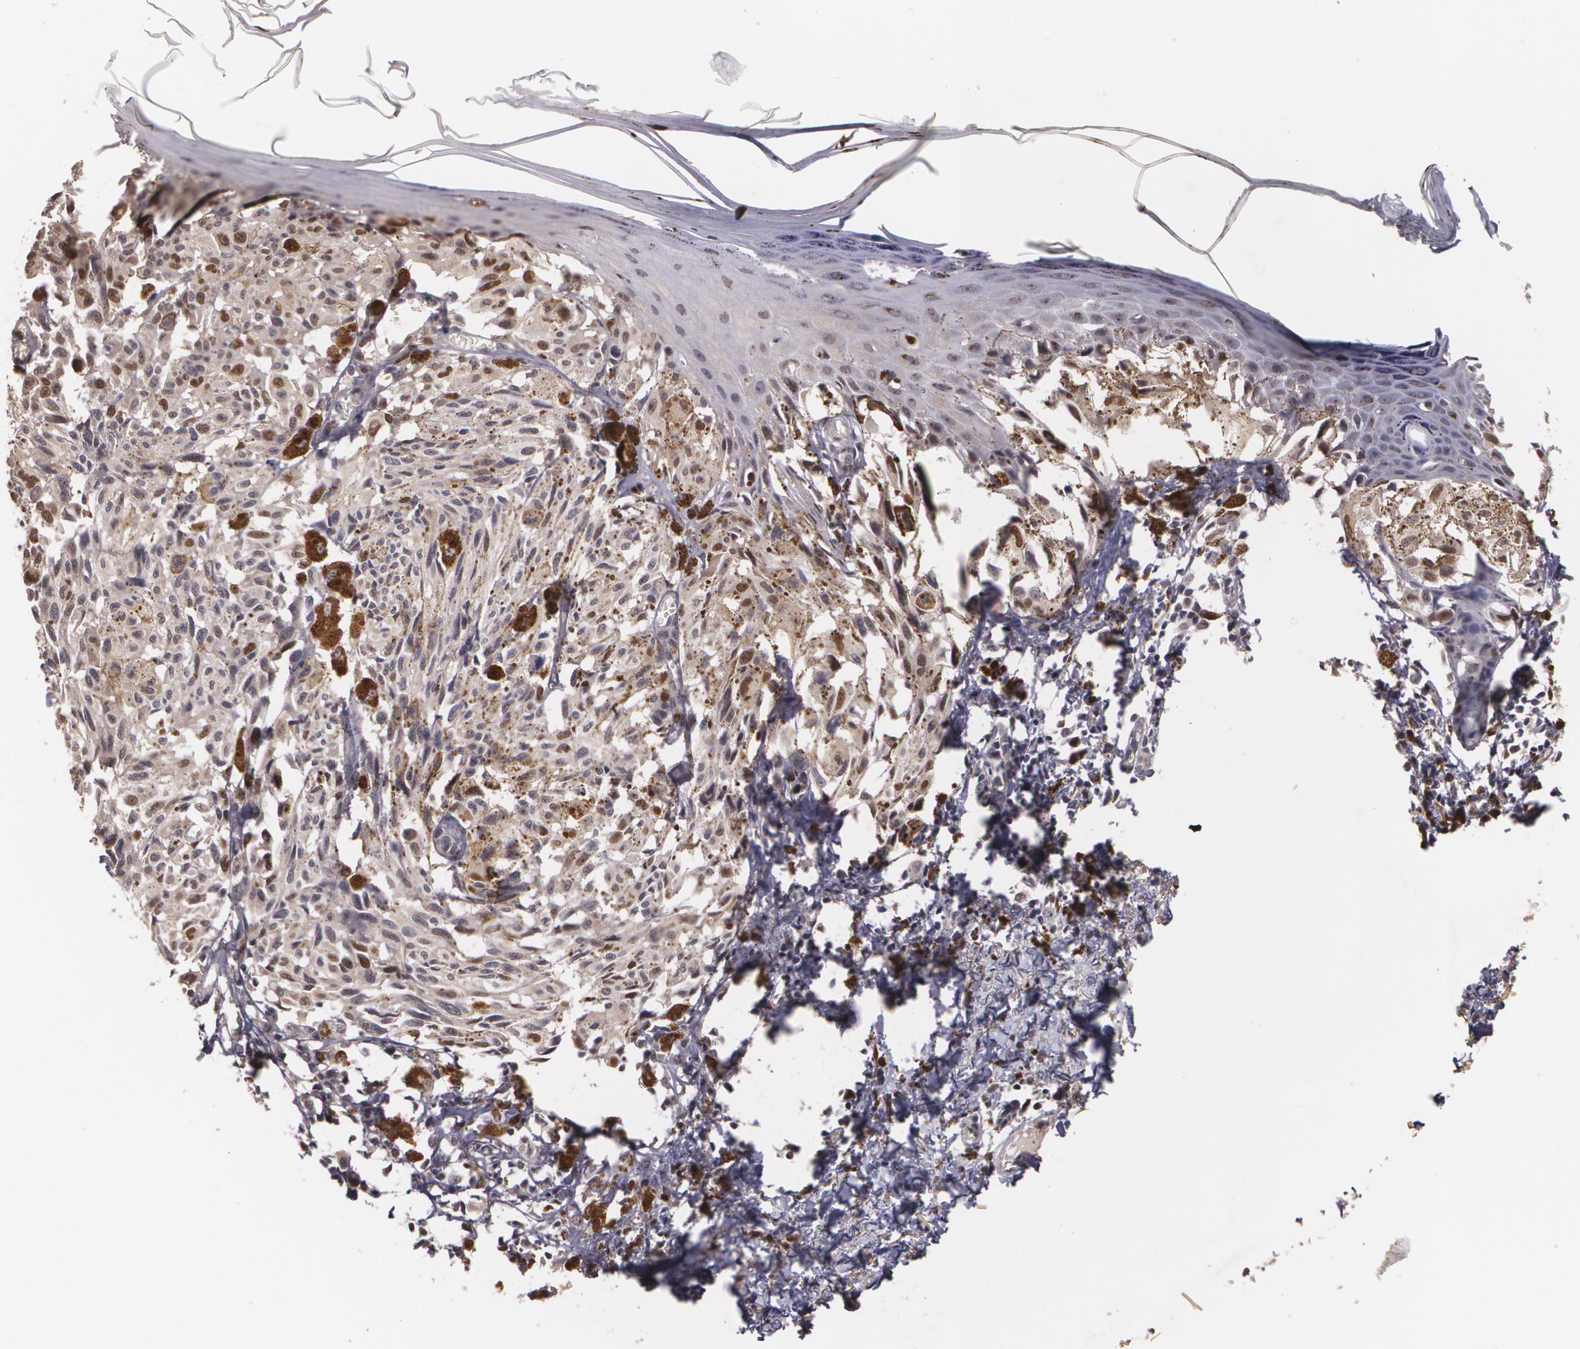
{"staining": {"intensity": "moderate", "quantity": "25%-75%", "location": "cytoplasmic/membranous,nuclear"}, "tissue": "melanoma", "cell_type": "Tumor cells", "image_type": "cancer", "snomed": [{"axis": "morphology", "description": "Malignant melanoma, NOS"}, {"axis": "topography", "description": "Skin"}], "caption": "Malignant melanoma was stained to show a protein in brown. There is medium levels of moderate cytoplasmic/membranous and nuclear staining in approximately 25%-75% of tumor cells.", "gene": "BRCA1", "patient": {"sex": "female", "age": 72}}